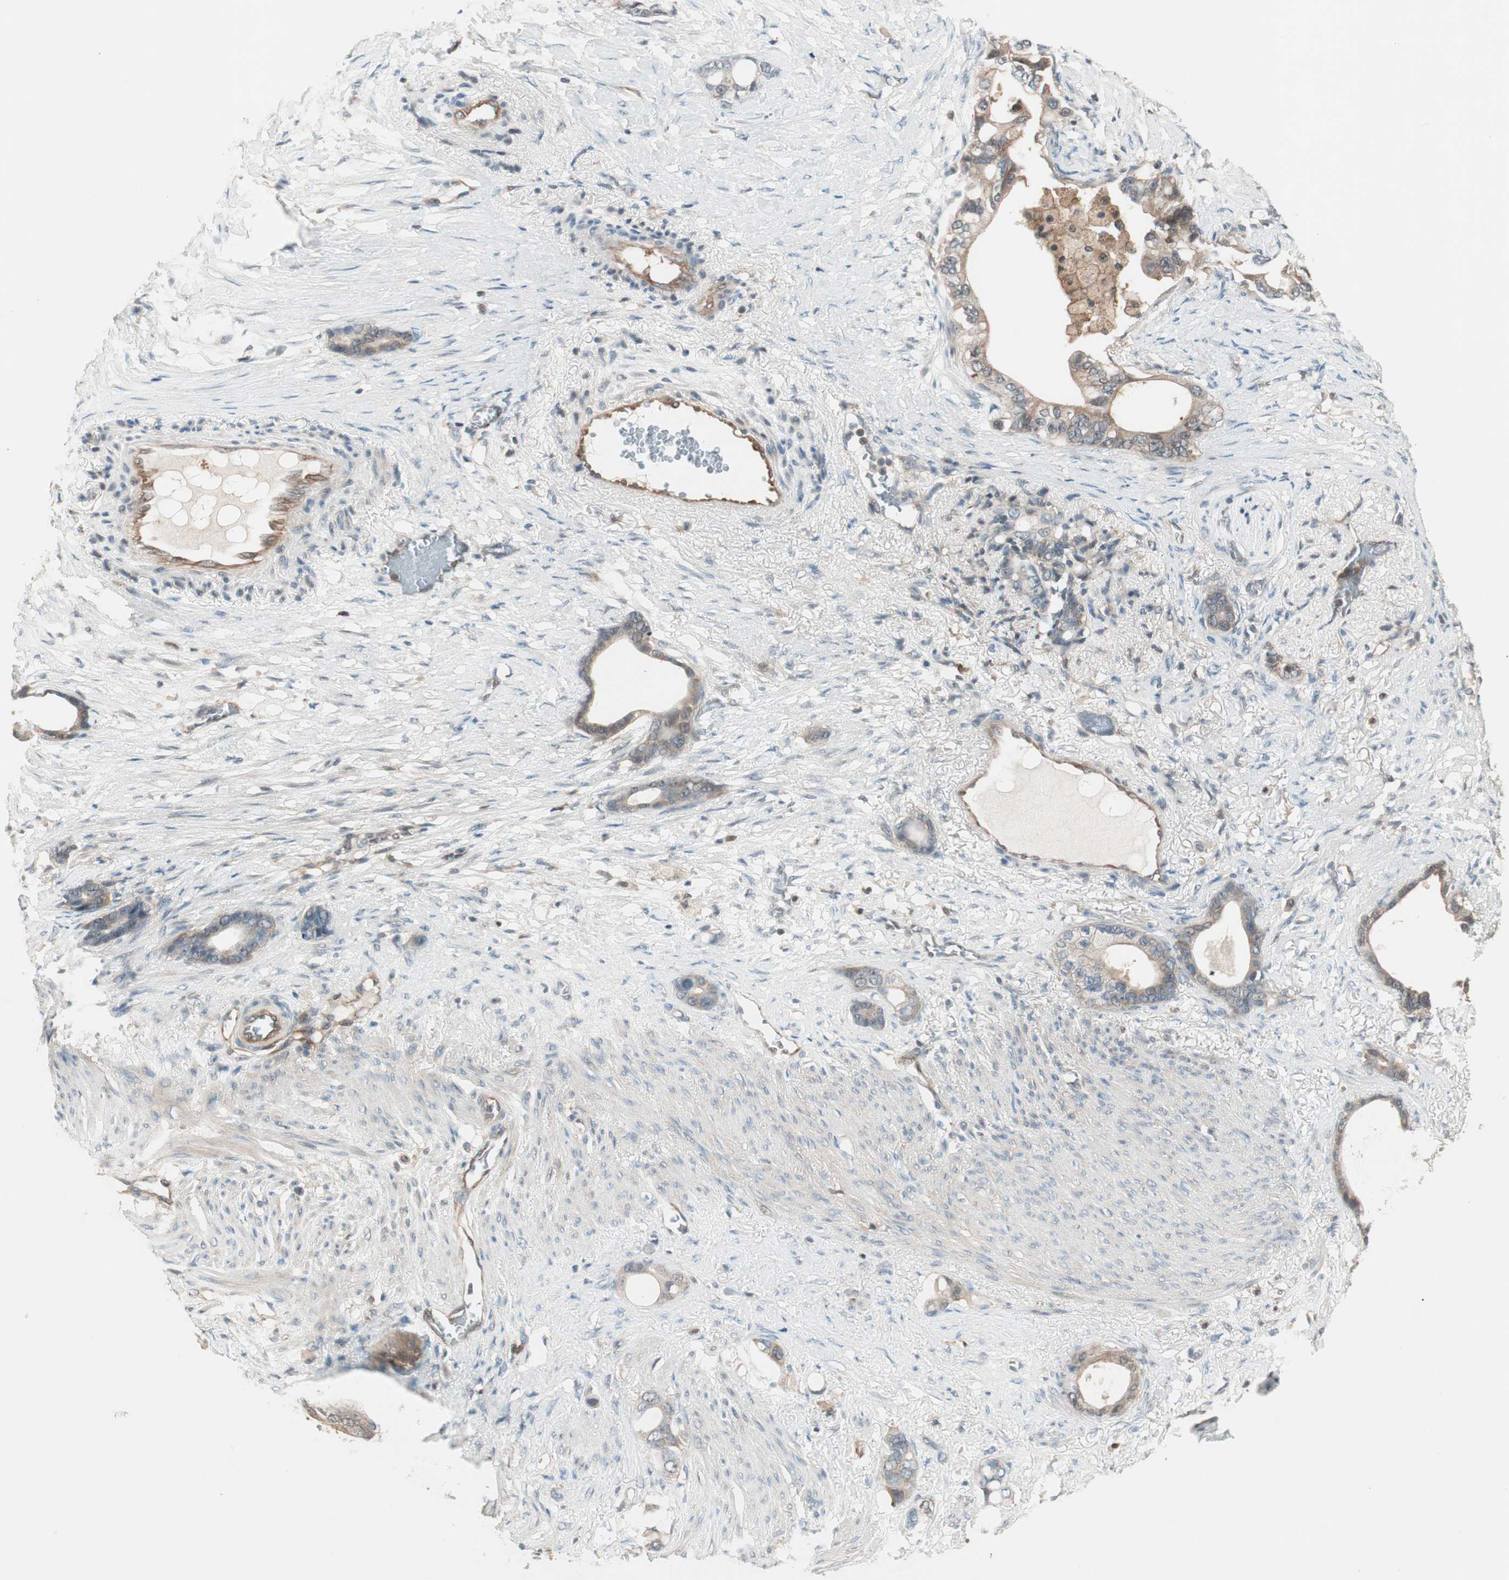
{"staining": {"intensity": "weak", "quantity": ">75%", "location": "cytoplasmic/membranous"}, "tissue": "stomach cancer", "cell_type": "Tumor cells", "image_type": "cancer", "snomed": [{"axis": "morphology", "description": "Adenocarcinoma, NOS"}, {"axis": "topography", "description": "Stomach"}], "caption": "Weak cytoplasmic/membranous protein positivity is appreciated in approximately >75% of tumor cells in adenocarcinoma (stomach). (brown staining indicates protein expression, while blue staining denotes nuclei).", "gene": "GALT", "patient": {"sex": "female", "age": 75}}